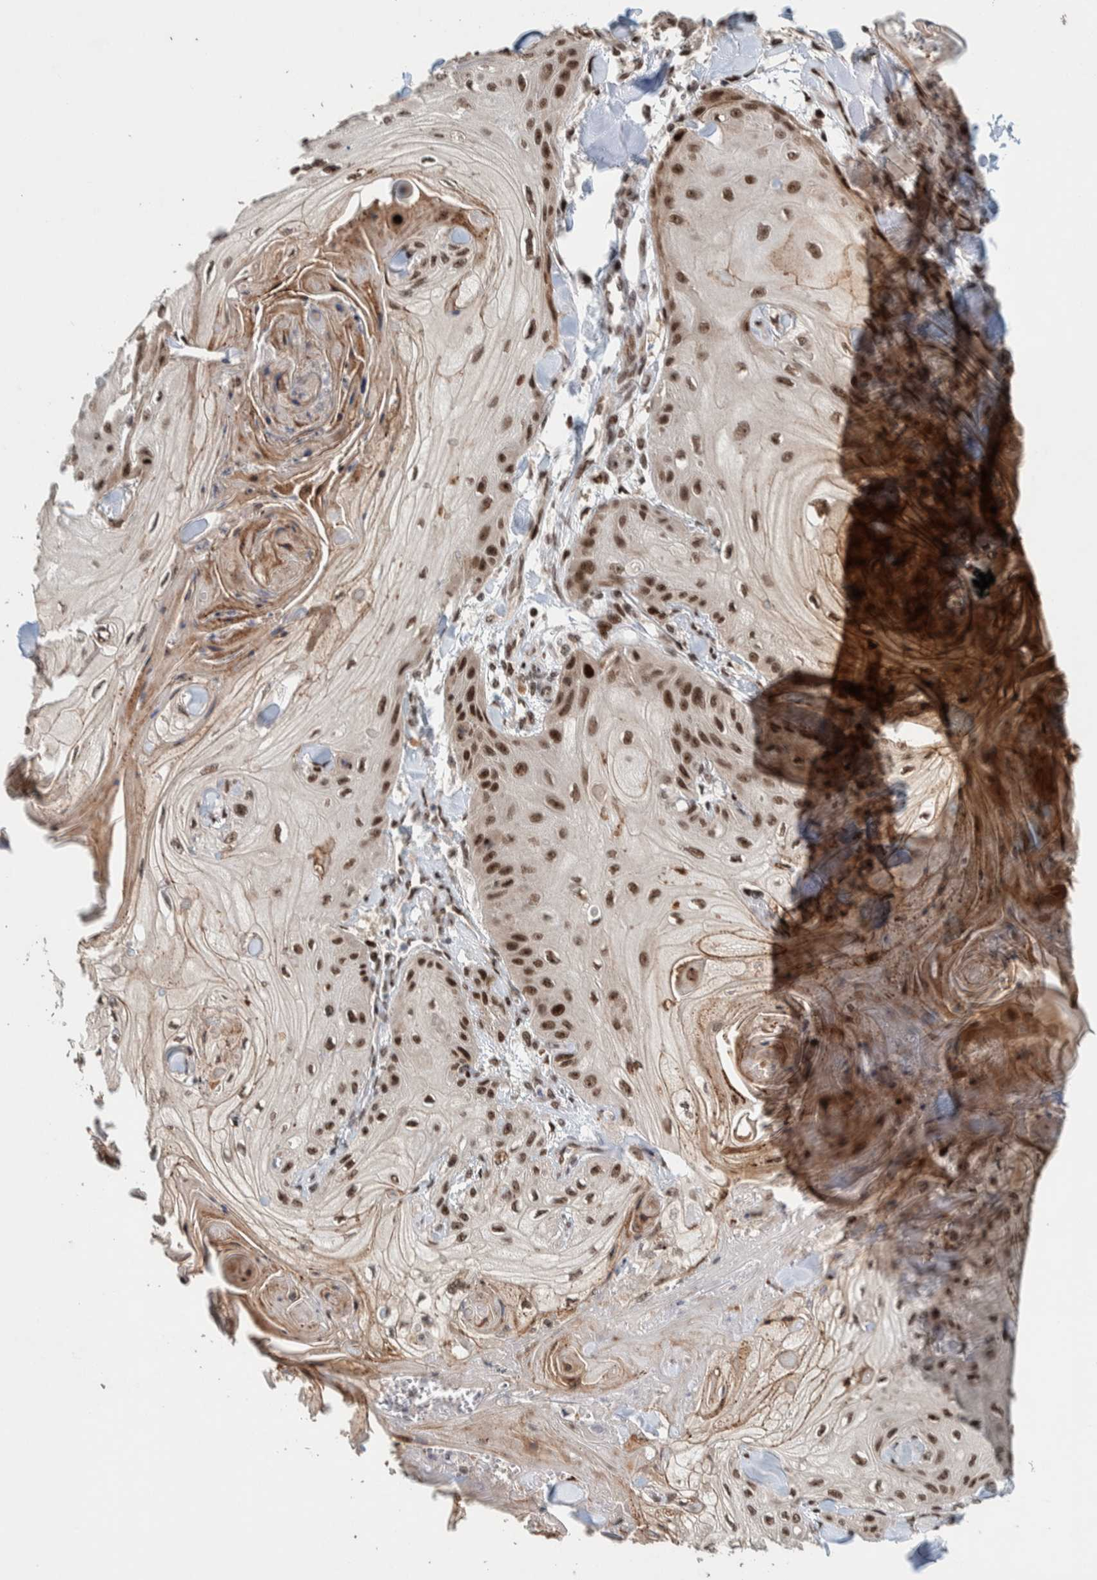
{"staining": {"intensity": "moderate", "quantity": ">75%", "location": "nuclear"}, "tissue": "skin cancer", "cell_type": "Tumor cells", "image_type": "cancer", "snomed": [{"axis": "morphology", "description": "Squamous cell carcinoma, NOS"}, {"axis": "topography", "description": "Skin"}], "caption": "Immunohistochemical staining of human squamous cell carcinoma (skin) exhibits medium levels of moderate nuclear protein positivity in about >75% of tumor cells.", "gene": "CHD4", "patient": {"sex": "male", "age": 74}}